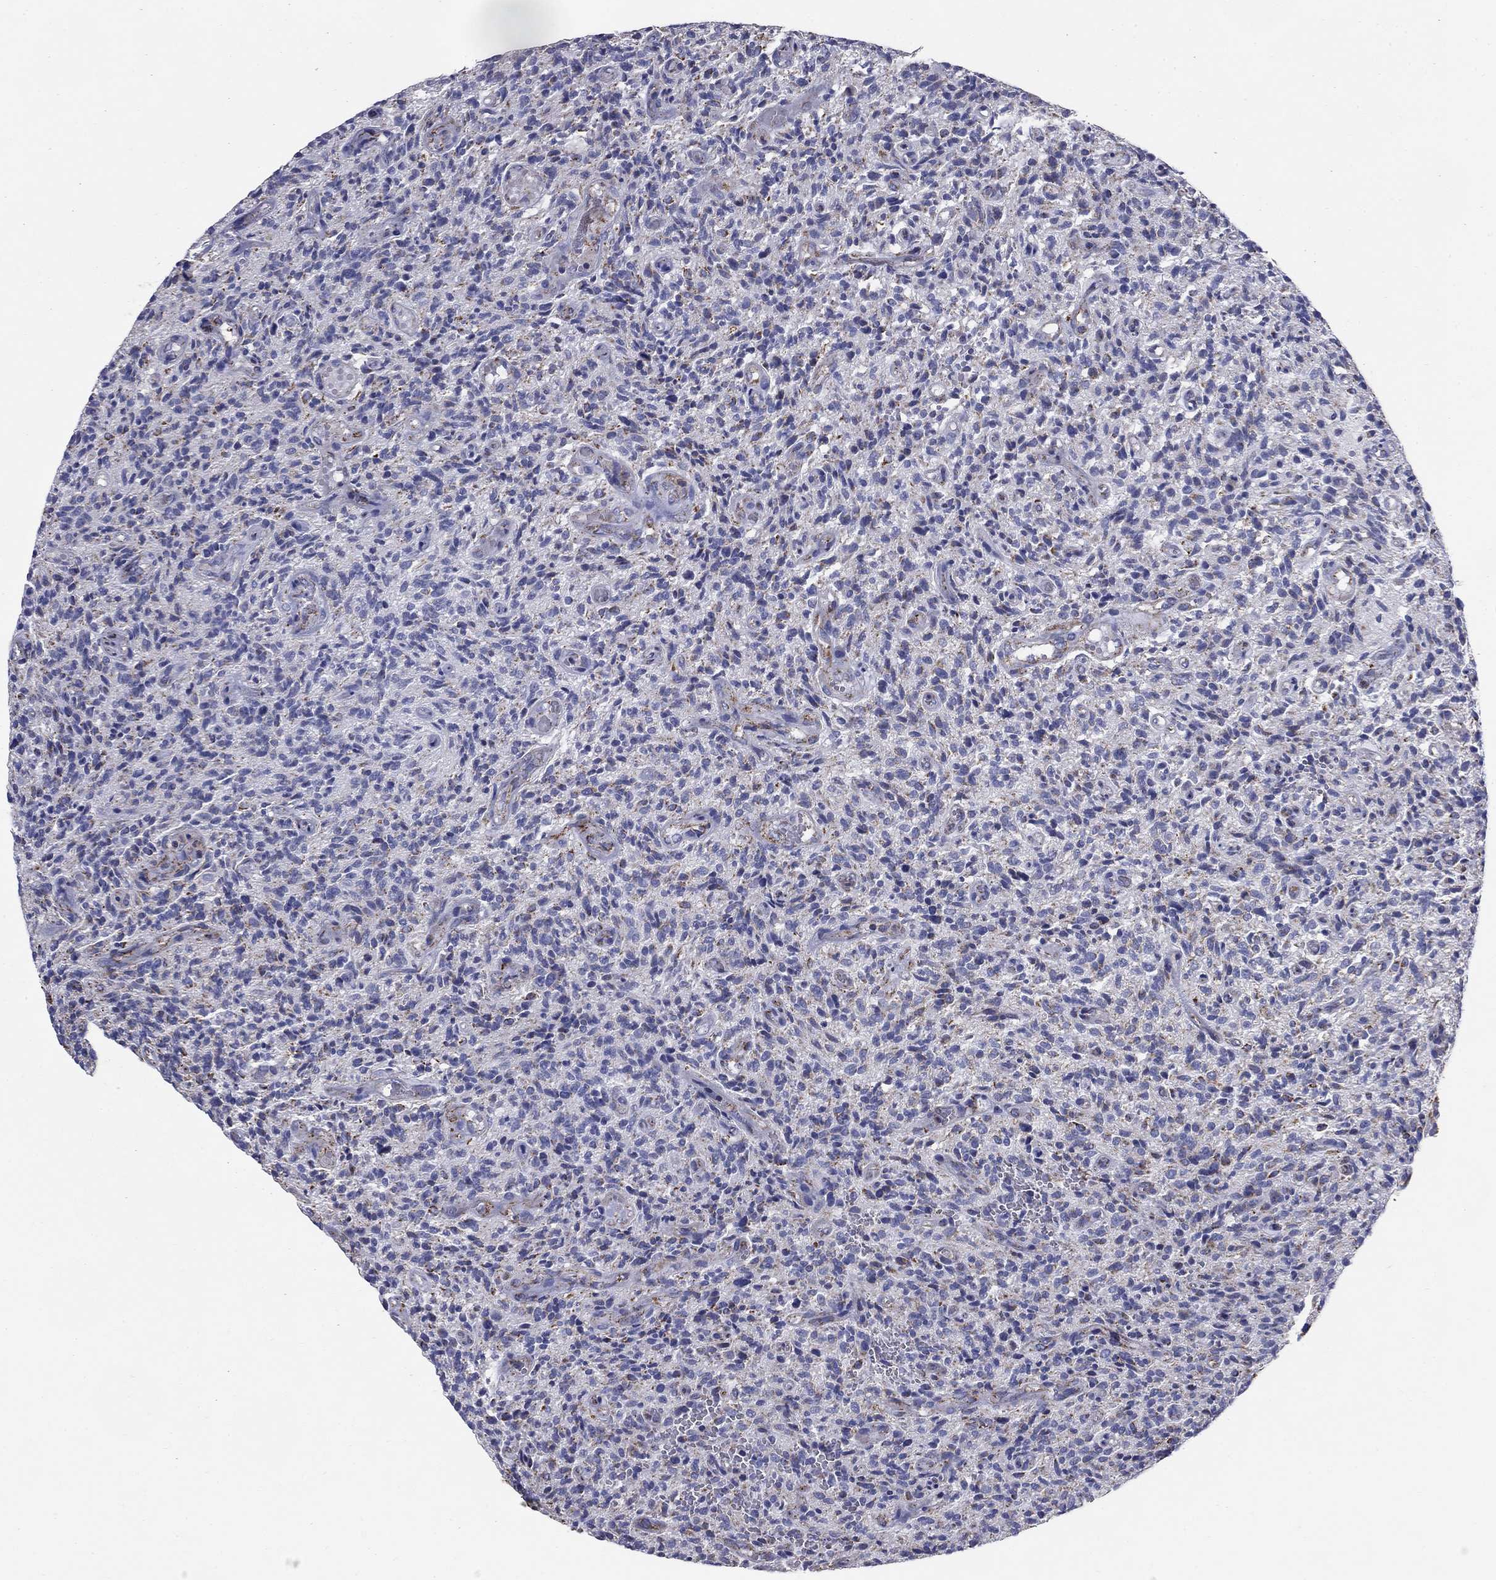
{"staining": {"intensity": "weak", "quantity": "<25%", "location": "cytoplasmic/membranous"}, "tissue": "glioma", "cell_type": "Tumor cells", "image_type": "cancer", "snomed": [{"axis": "morphology", "description": "Glioma, malignant, High grade"}, {"axis": "topography", "description": "Brain"}], "caption": "Malignant glioma (high-grade) was stained to show a protein in brown. There is no significant staining in tumor cells.", "gene": "NDUFA4L2", "patient": {"sex": "male", "age": 64}}